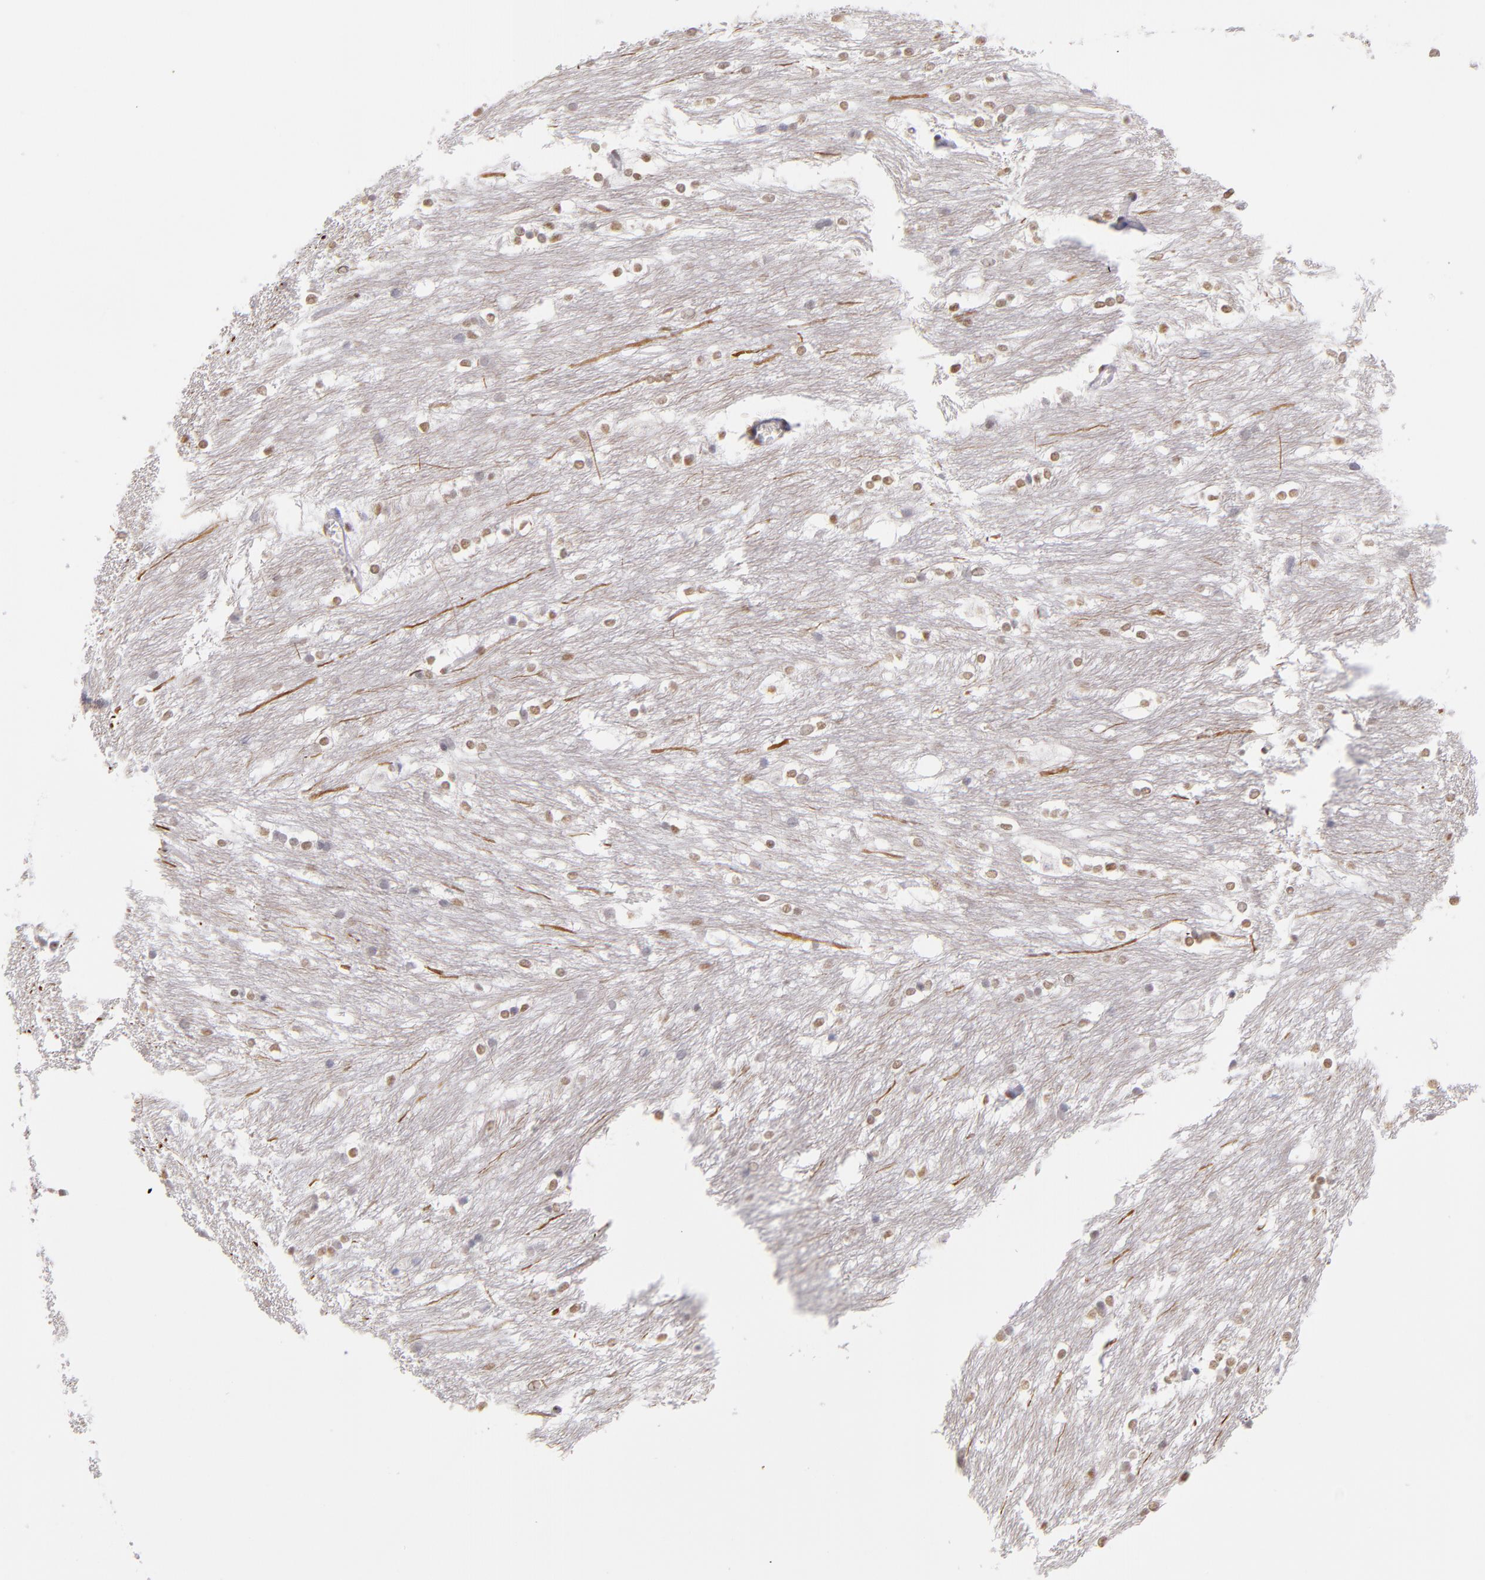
{"staining": {"intensity": "weak", "quantity": "<25%", "location": "nuclear"}, "tissue": "caudate", "cell_type": "Glial cells", "image_type": "normal", "snomed": [{"axis": "morphology", "description": "Normal tissue, NOS"}, {"axis": "topography", "description": "Lateral ventricle wall"}], "caption": "An immunohistochemistry photomicrograph of normal caudate is shown. There is no staining in glial cells of caudate.", "gene": "TFAP4", "patient": {"sex": "female", "age": 19}}